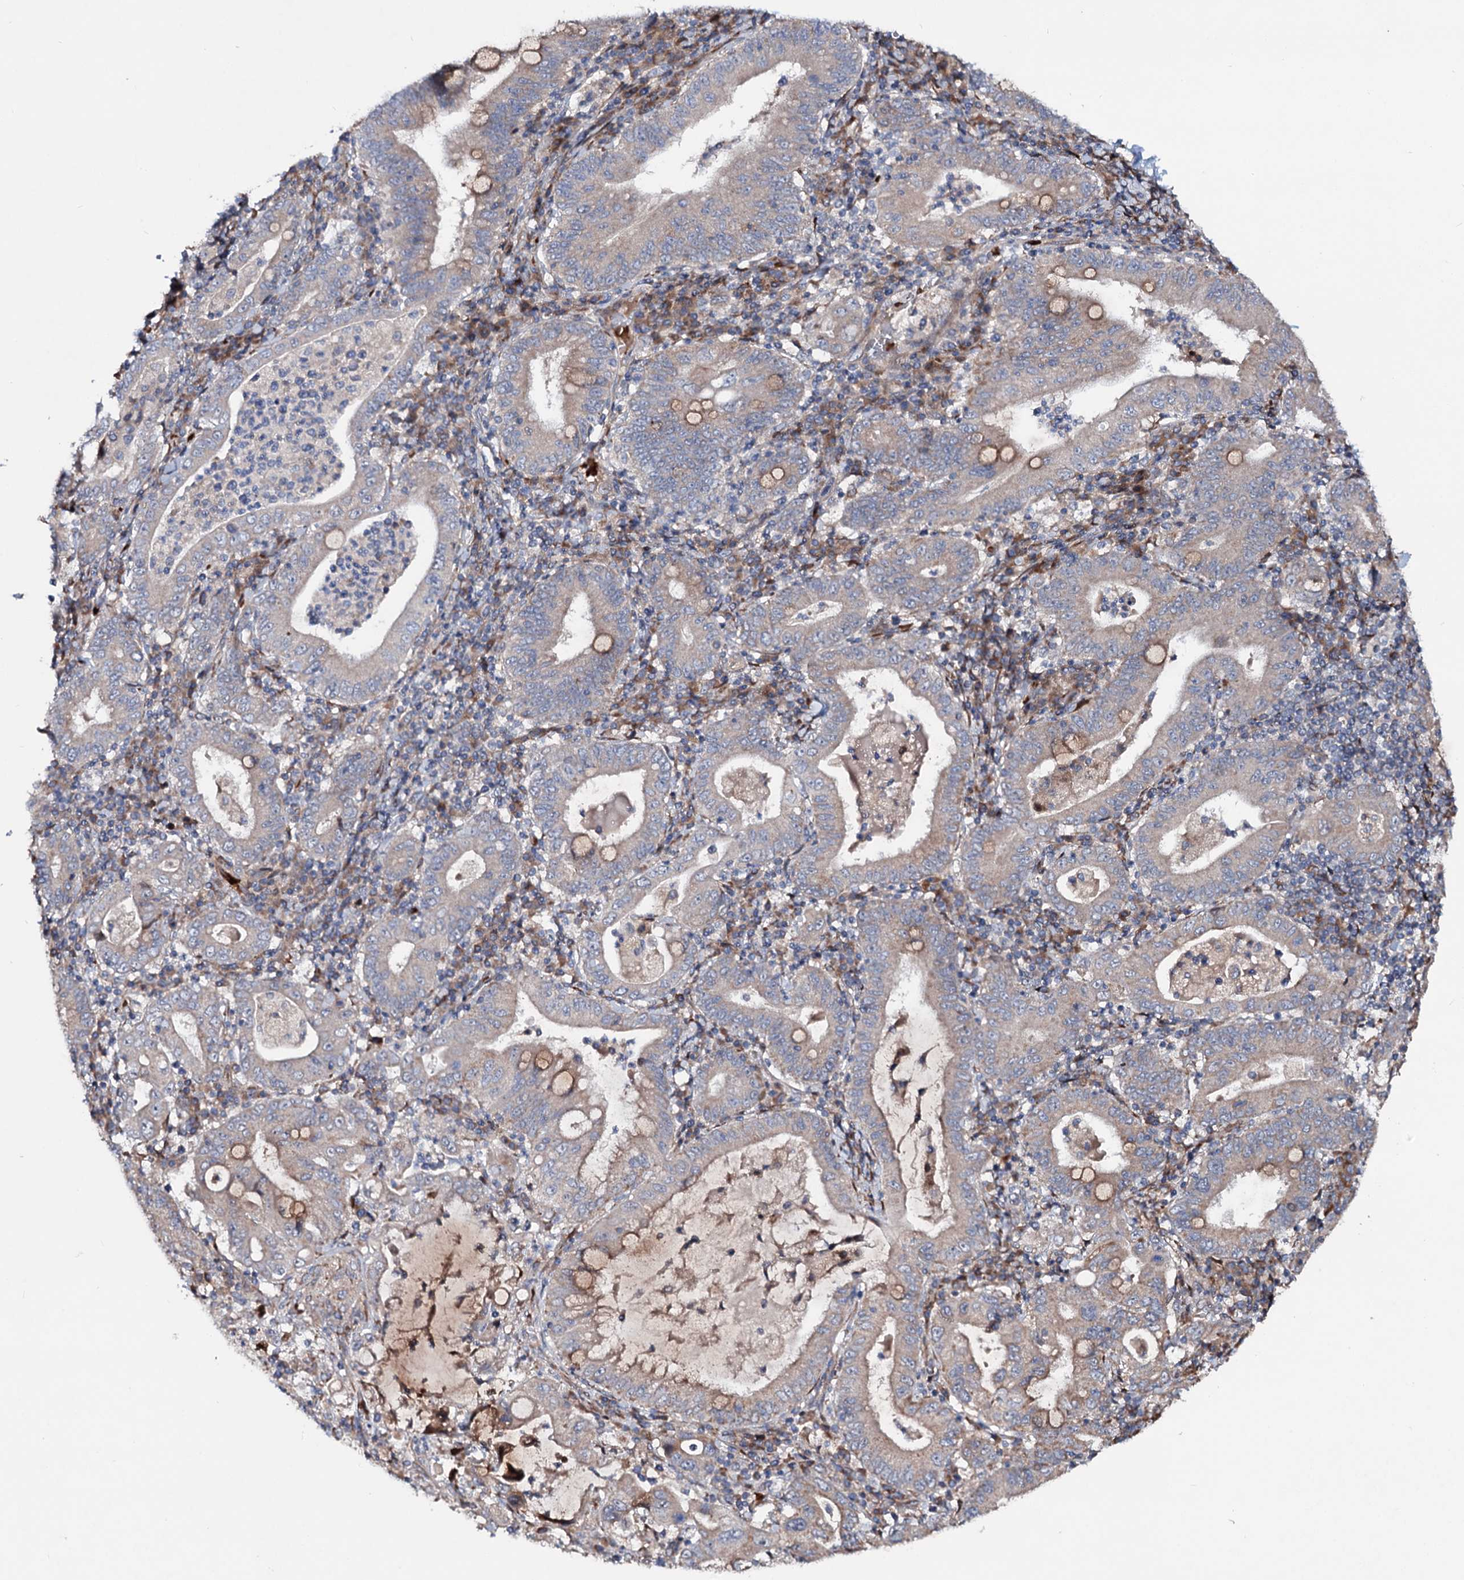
{"staining": {"intensity": "weak", "quantity": "<25%", "location": "cytoplasmic/membranous"}, "tissue": "stomach cancer", "cell_type": "Tumor cells", "image_type": "cancer", "snomed": [{"axis": "morphology", "description": "Normal tissue, NOS"}, {"axis": "morphology", "description": "Adenocarcinoma, NOS"}, {"axis": "topography", "description": "Esophagus"}, {"axis": "topography", "description": "Stomach, upper"}, {"axis": "topography", "description": "Peripheral nerve tissue"}], "caption": "The image shows no staining of tumor cells in stomach cancer (adenocarcinoma).", "gene": "PTDSS2", "patient": {"sex": "male", "age": 62}}